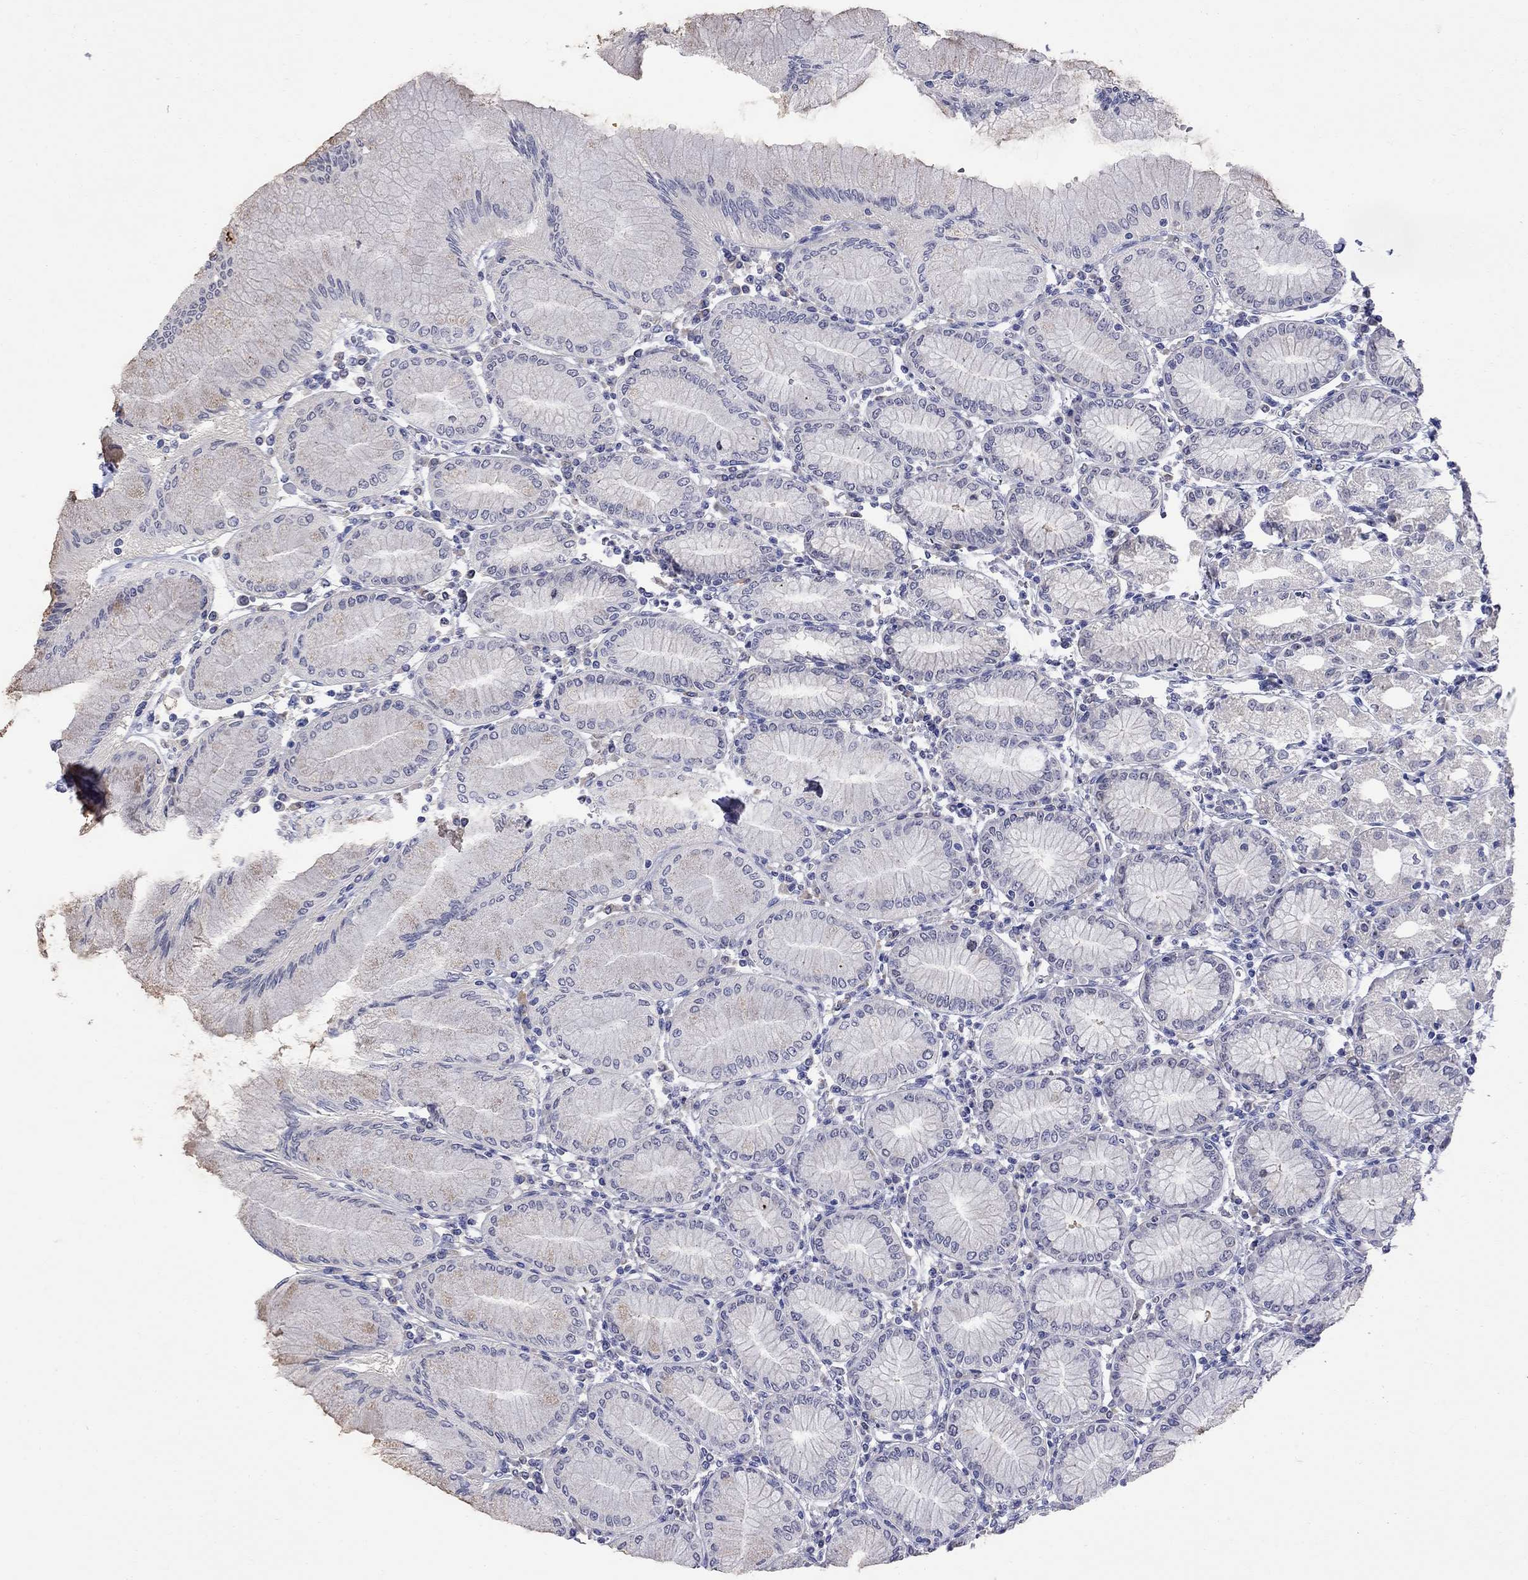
{"staining": {"intensity": "negative", "quantity": "none", "location": "none"}, "tissue": "stomach", "cell_type": "Glandular cells", "image_type": "normal", "snomed": [{"axis": "morphology", "description": "Normal tissue, NOS"}, {"axis": "topography", "description": "Skeletal muscle"}, {"axis": "topography", "description": "Stomach"}], "caption": "The photomicrograph reveals no staining of glandular cells in benign stomach. (Brightfield microscopy of DAB (3,3'-diaminobenzidine) IHC at high magnification).", "gene": "CKAP2", "patient": {"sex": "female", "age": 57}}